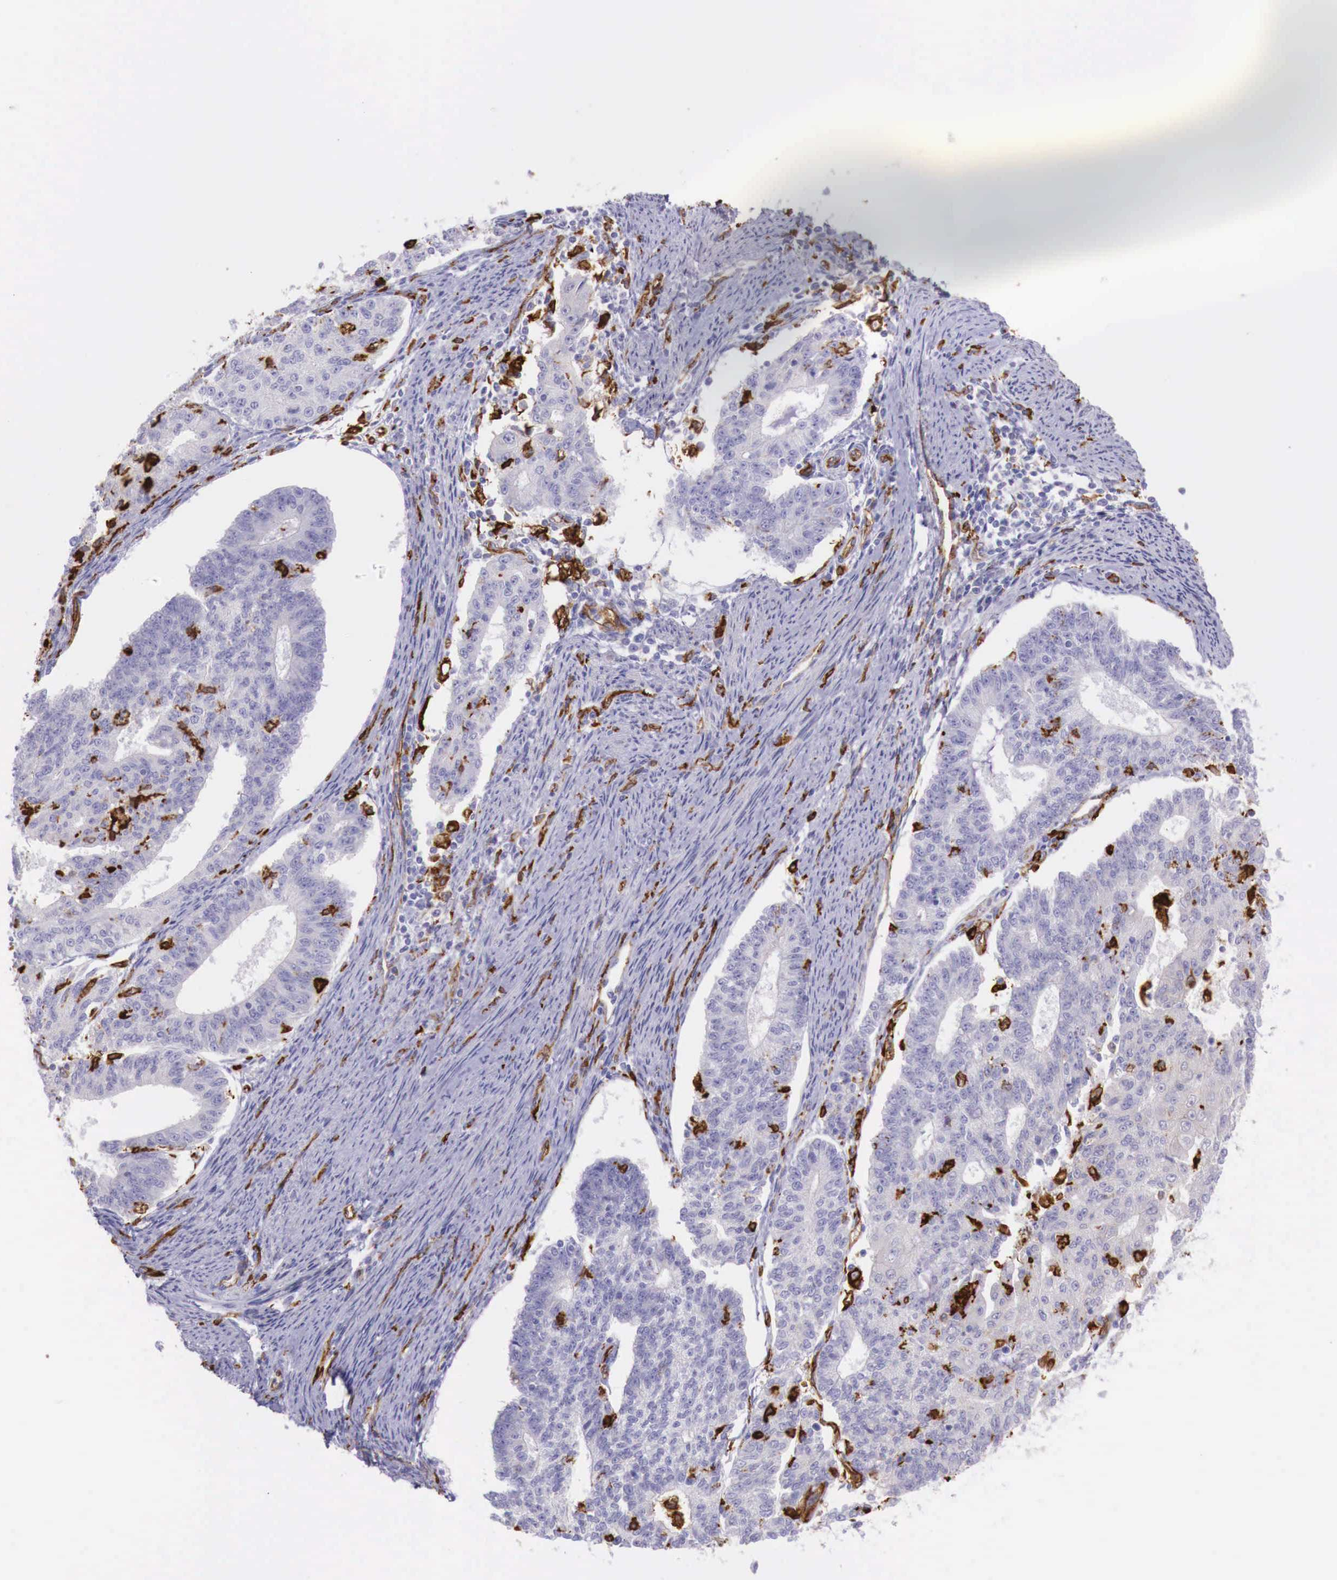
{"staining": {"intensity": "negative", "quantity": "none", "location": "none"}, "tissue": "endometrial cancer", "cell_type": "Tumor cells", "image_type": "cancer", "snomed": [{"axis": "morphology", "description": "Adenocarcinoma, NOS"}, {"axis": "topography", "description": "Endometrium"}], "caption": "DAB immunohistochemical staining of endometrial cancer (adenocarcinoma) displays no significant expression in tumor cells.", "gene": "MSR1", "patient": {"sex": "female", "age": 56}}